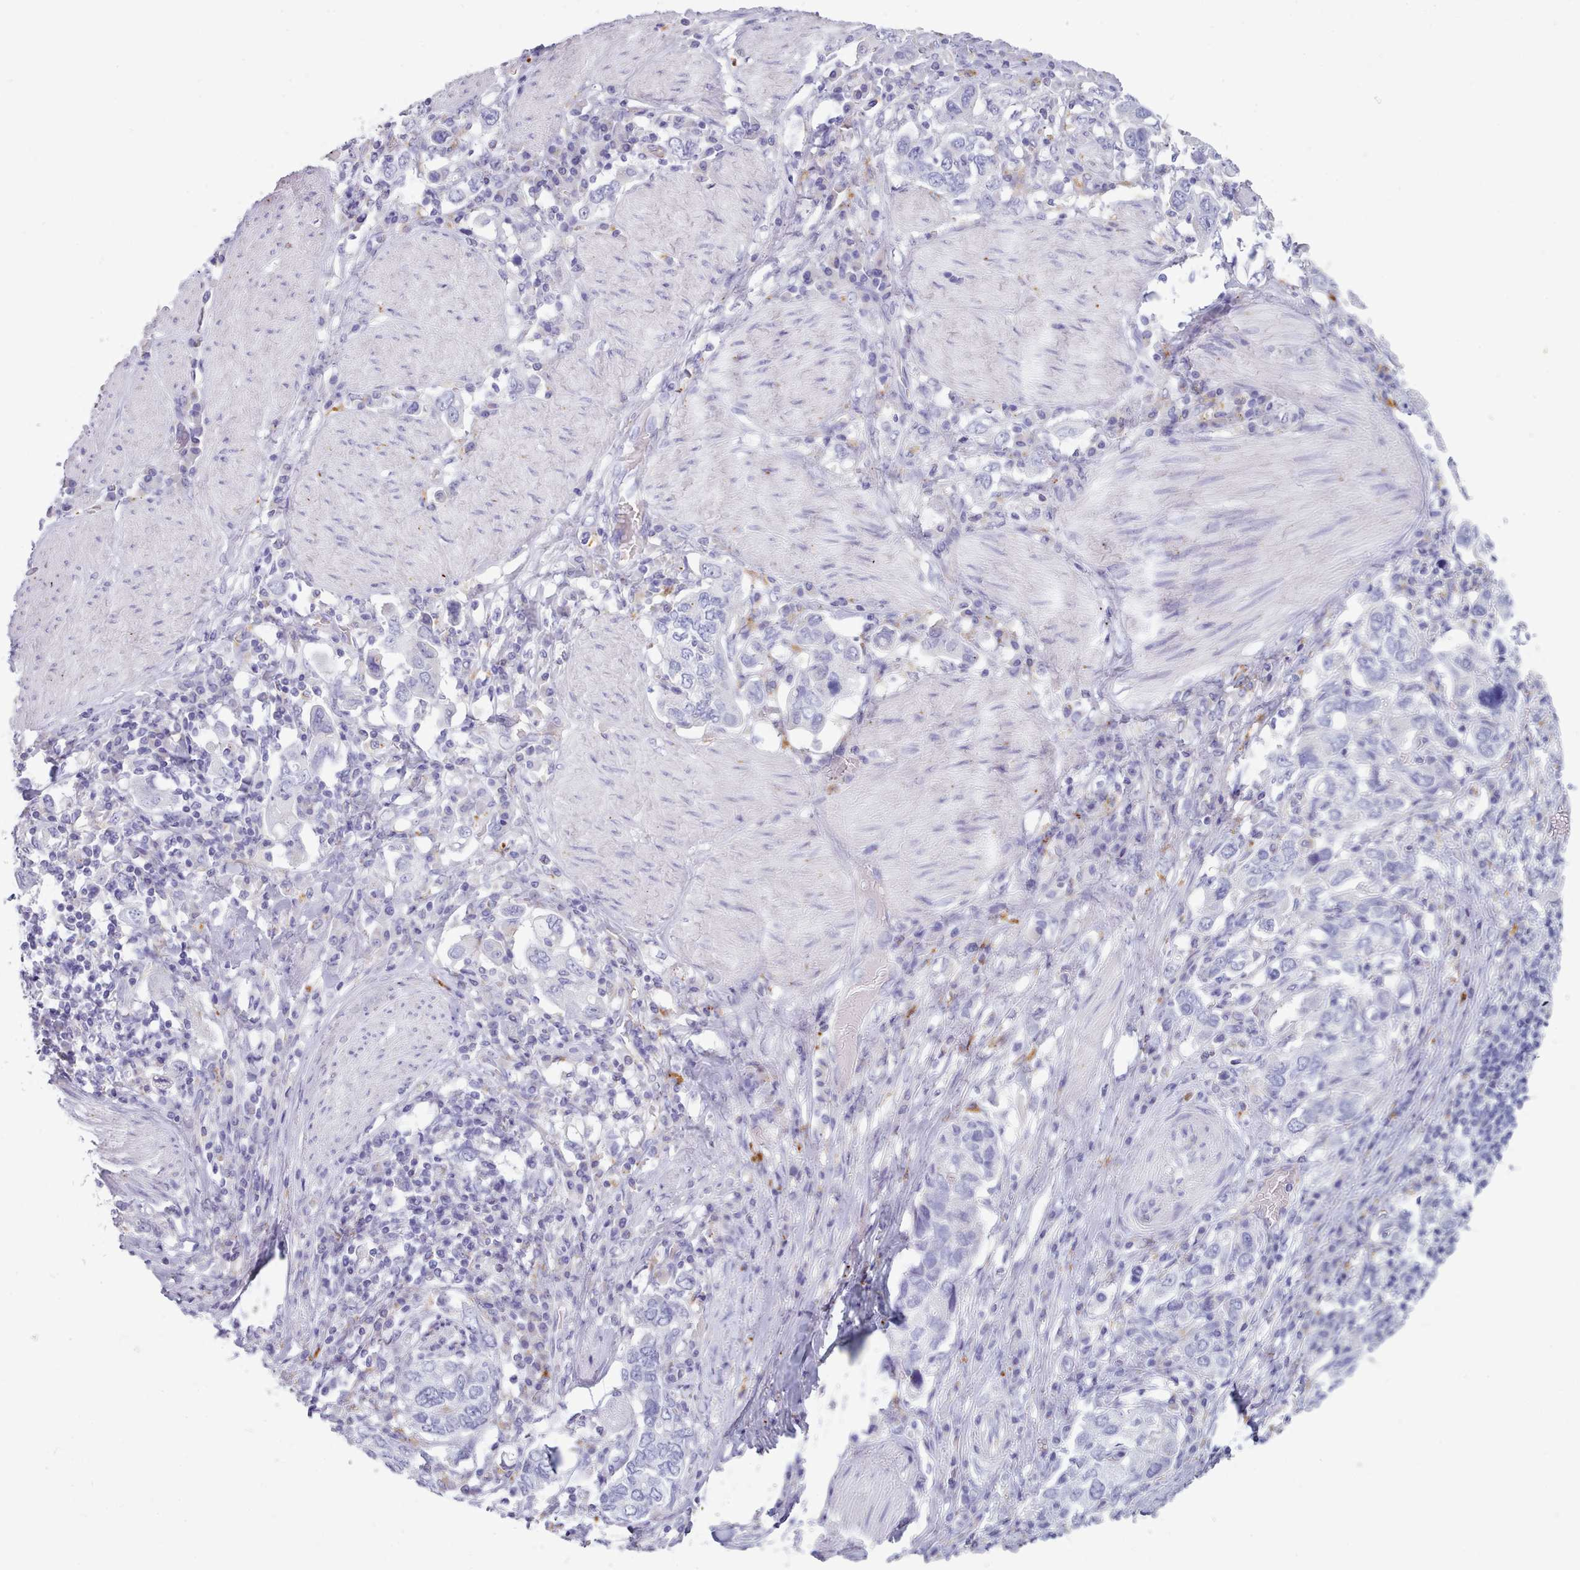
{"staining": {"intensity": "negative", "quantity": "none", "location": "none"}, "tissue": "stomach cancer", "cell_type": "Tumor cells", "image_type": "cancer", "snomed": [{"axis": "morphology", "description": "Adenocarcinoma, NOS"}, {"axis": "topography", "description": "Stomach, upper"}, {"axis": "topography", "description": "Stomach"}], "caption": "There is no significant expression in tumor cells of stomach adenocarcinoma.", "gene": "GAA", "patient": {"sex": "male", "age": 62}}